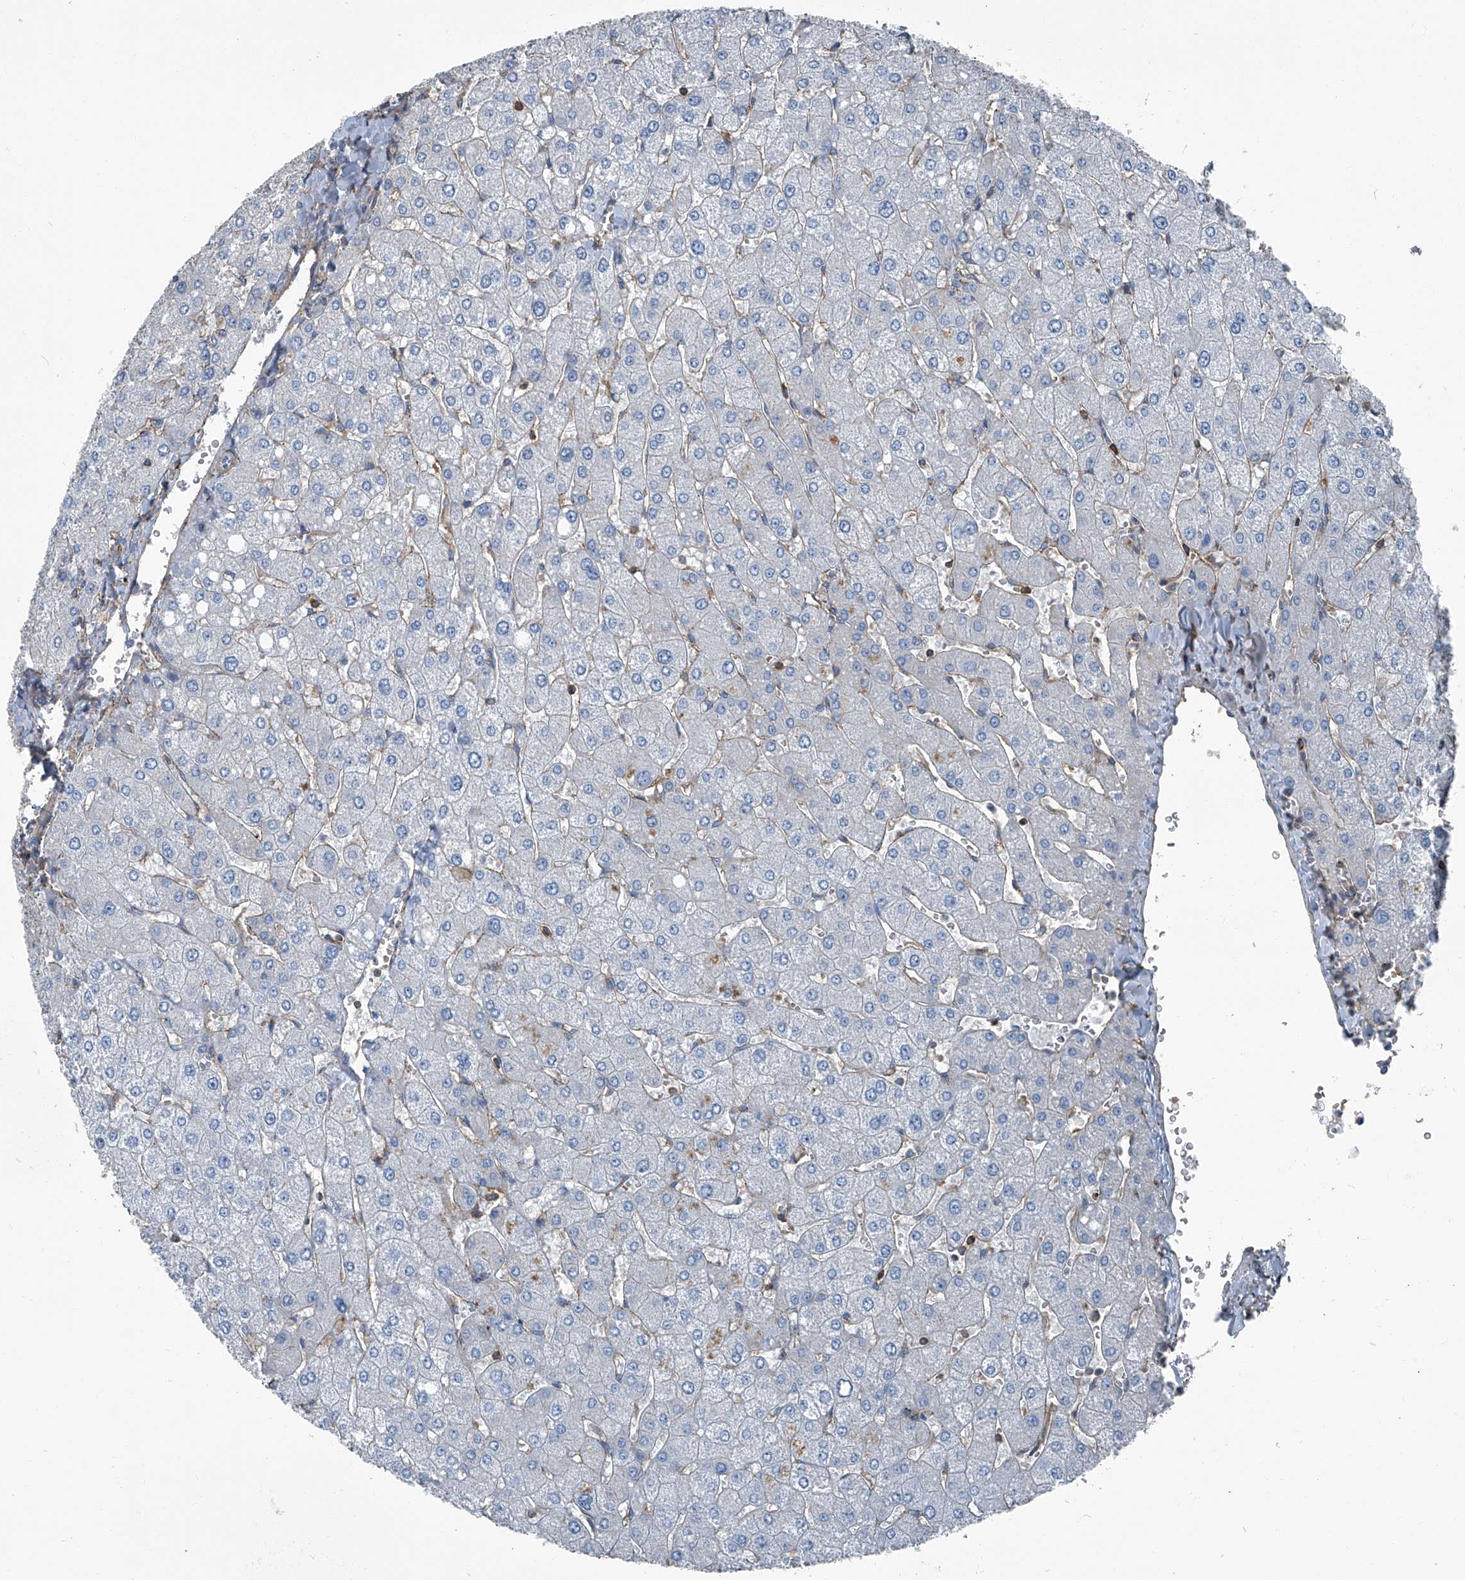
{"staining": {"intensity": "moderate", "quantity": "<25%", "location": "cytoplasmic/membranous"}, "tissue": "liver", "cell_type": "Cholangiocytes", "image_type": "normal", "snomed": [{"axis": "morphology", "description": "Normal tissue, NOS"}, {"axis": "topography", "description": "Liver"}], "caption": "Moderate cytoplasmic/membranous positivity is present in approximately <25% of cholangiocytes in benign liver.", "gene": "SEPTIN7", "patient": {"sex": "male", "age": 55}}